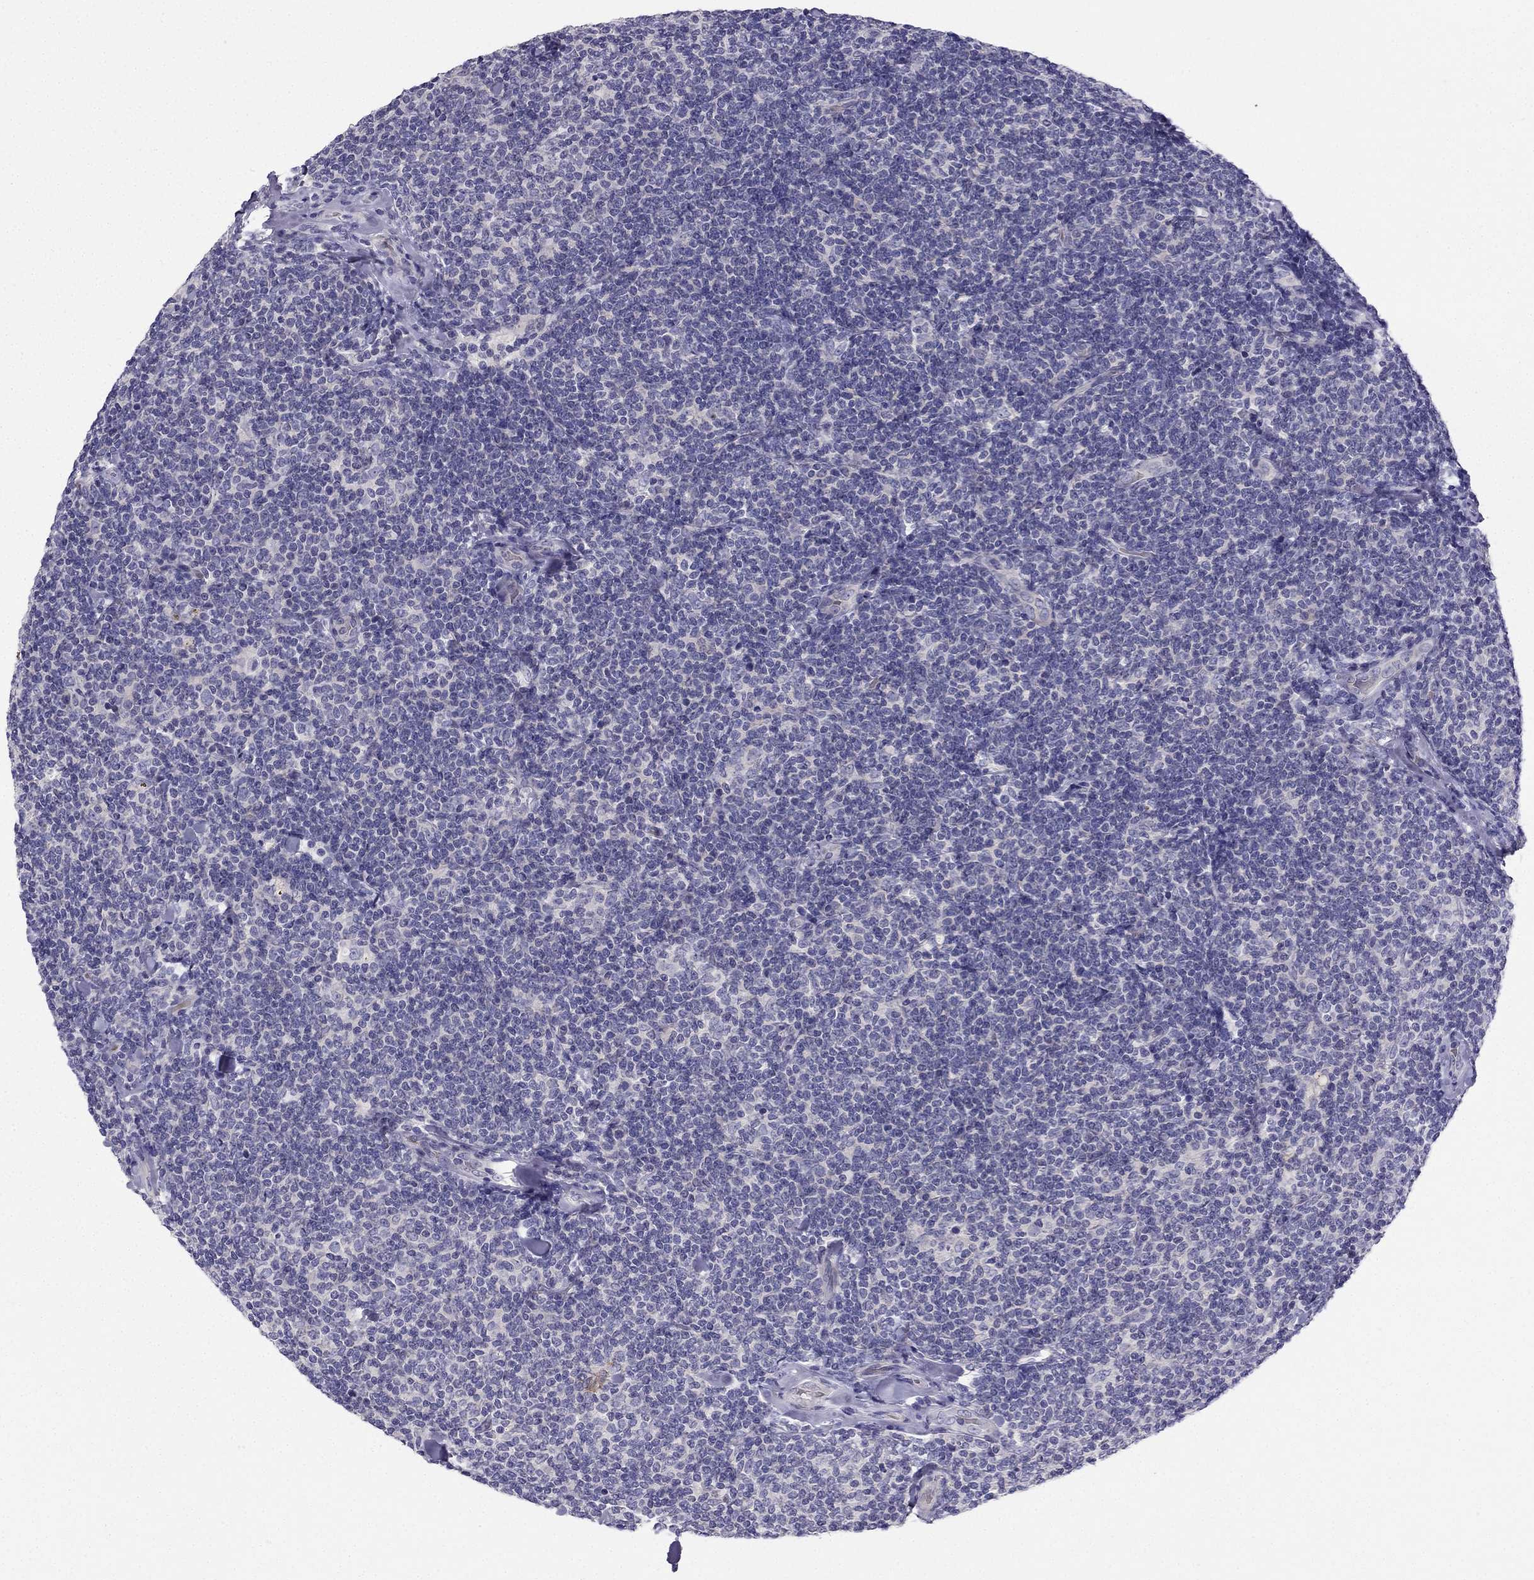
{"staining": {"intensity": "negative", "quantity": "none", "location": "none"}, "tissue": "lymphoma", "cell_type": "Tumor cells", "image_type": "cancer", "snomed": [{"axis": "morphology", "description": "Malignant lymphoma, non-Hodgkin's type, Low grade"}, {"axis": "topography", "description": "Lymph node"}], "caption": "High power microscopy micrograph of an immunohistochemistry histopathology image of lymphoma, revealing no significant staining in tumor cells.", "gene": "RSPH14", "patient": {"sex": "female", "age": 56}}